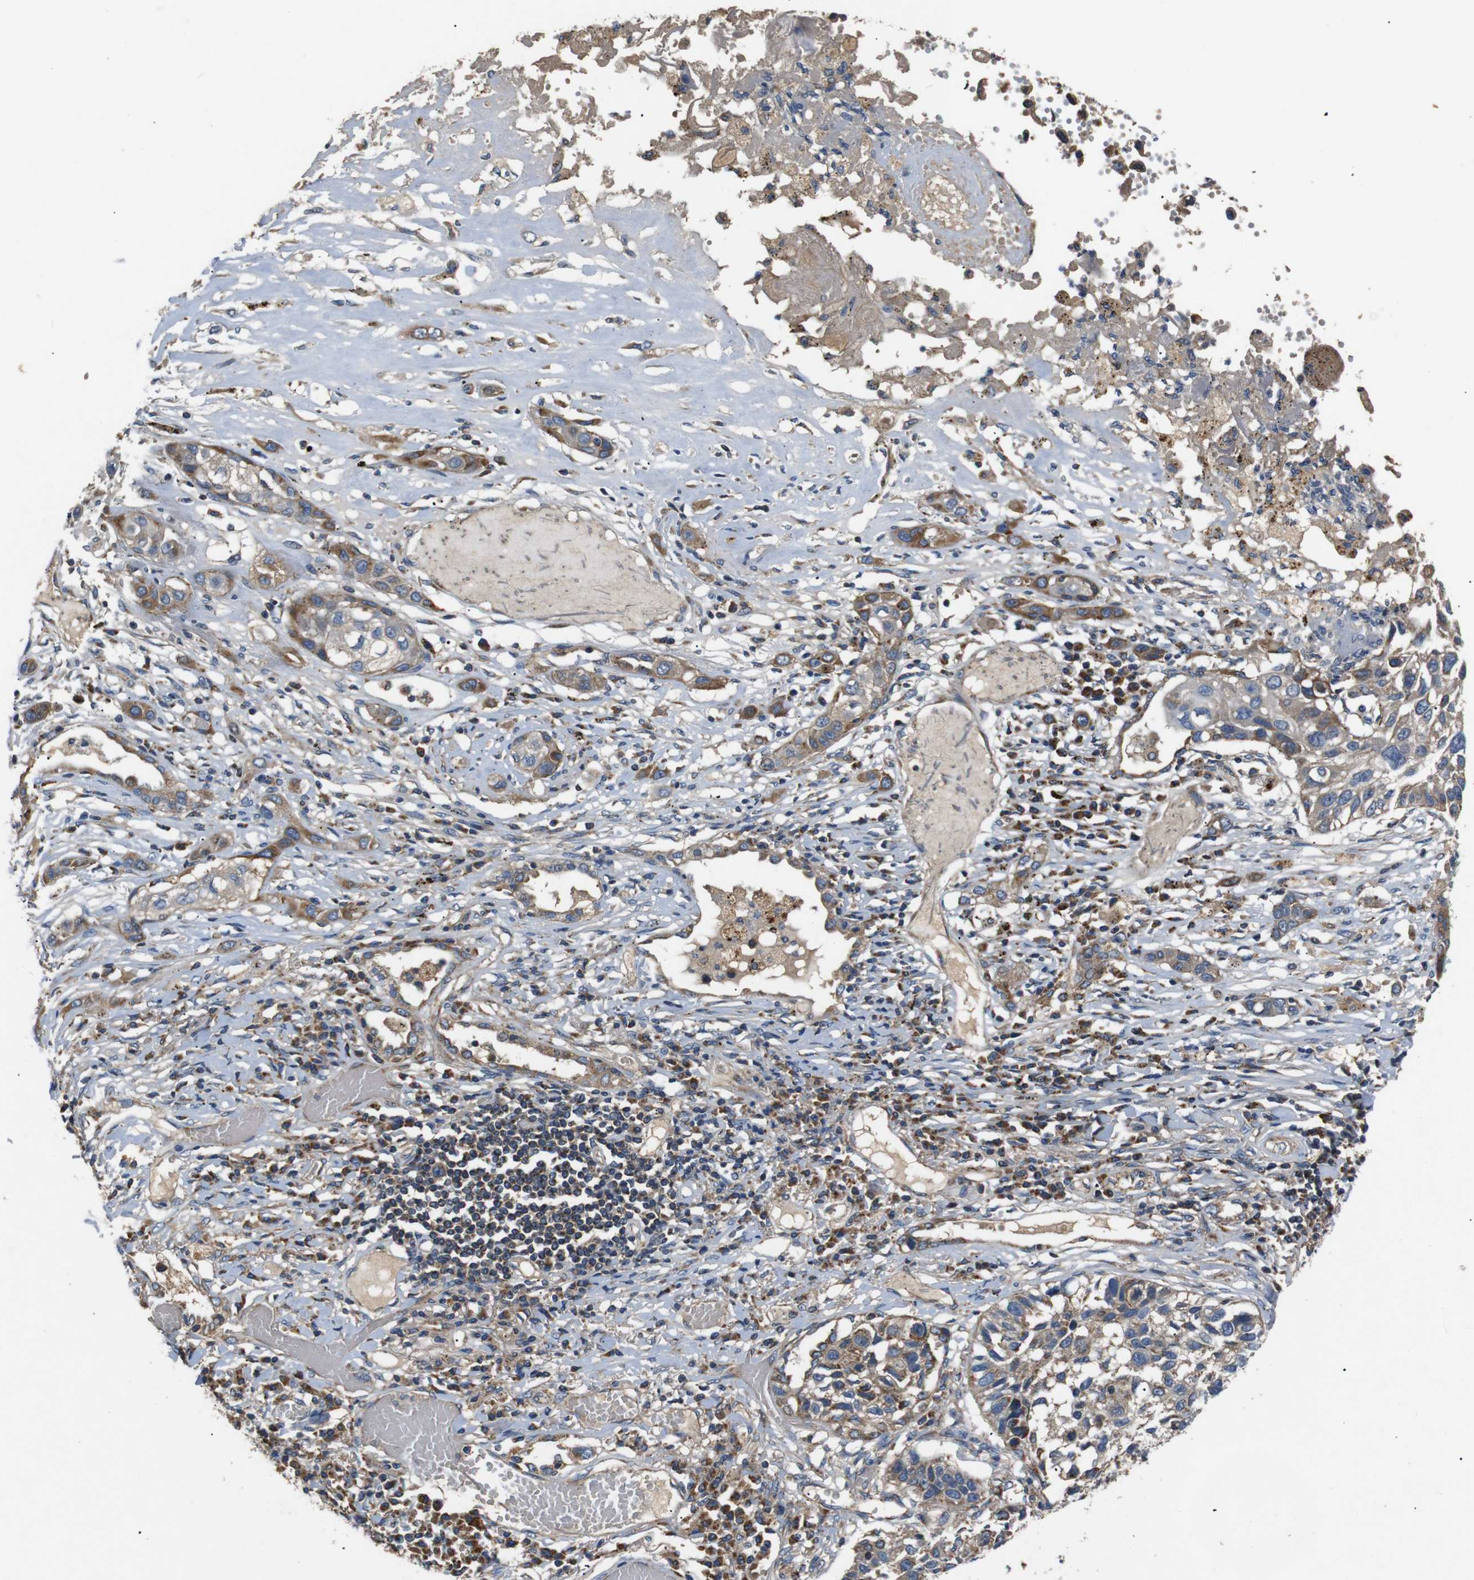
{"staining": {"intensity": "moderate", "quantity": ">75%", "location": "cytoplasmic/membranous"}, "tissue": "lung cancer", "cell_type": "Tumor cells", "image_type": "cancer", "snomed": [{"axis": "morphology", "description": "Squamous cell carcinoma, NOS"}, {"axis": "topography", "description": "Lung"}], "caption": "This photomicrograph shows squamous cell carcinoma (lung) stained with immunohistochemistry to label a protein in brown. The cytoplasmic/membranous of tumor cells show moderate positivity for the protein. Nuclei are counter-stained blue.", "gene": "NETO2", "patient": {"sex": "male", "age": 71}}